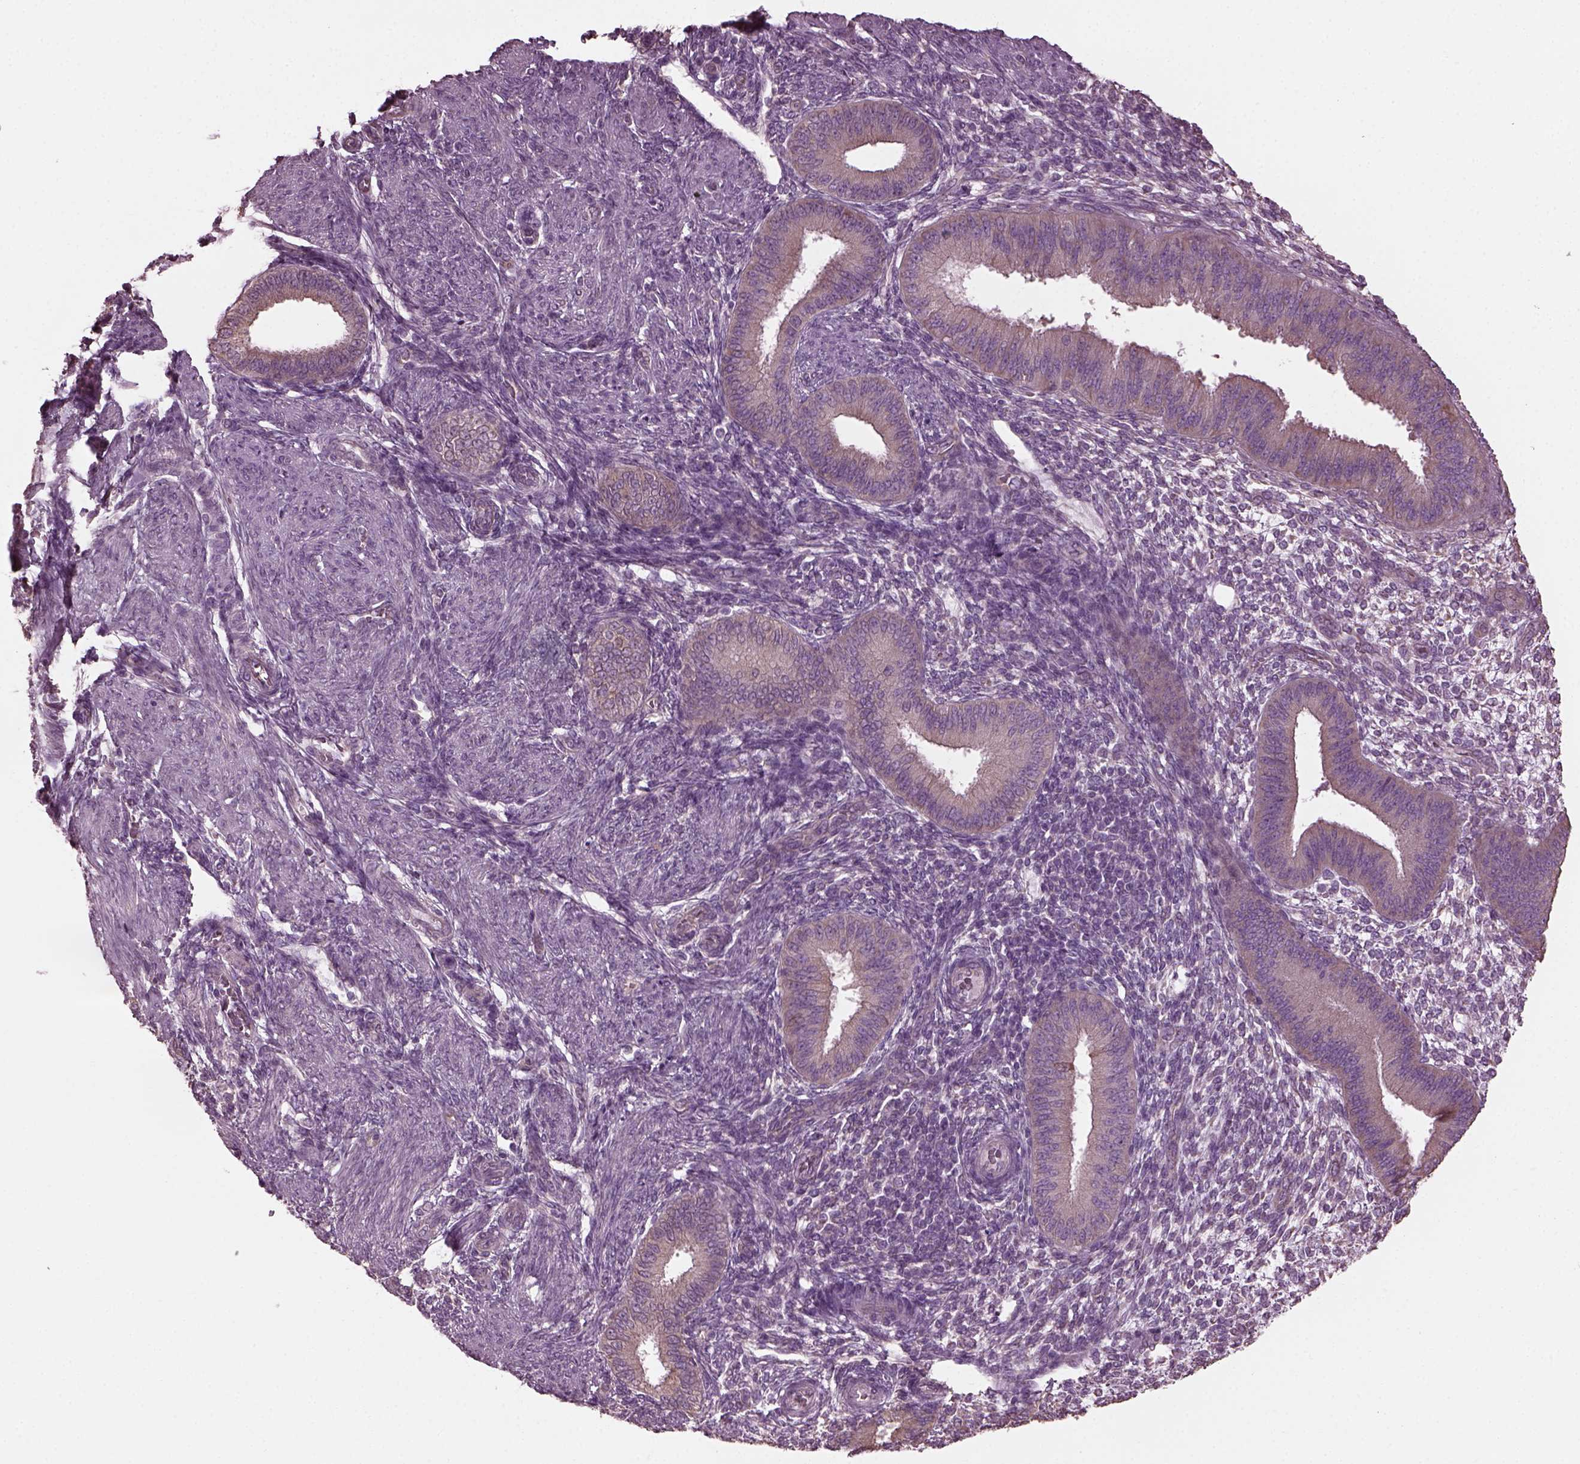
{"staining": {"intensity": "negative", "quantity": "none", "location": "none"}, "tissue": "endometrium", "cell_type": "Cells in endometrial stroma", "image_type": "normal", "snomed": [{"axis": "morphology", "description": "Normal tissue, NOS"}, {"axis": "topography", "description": "Endometrium"}], "caption": "High magnification brightfield microscopy of unremarkable endometrium stained with DAB (3,3'-diaminobenzidine) (brown) and counterstained with hematoxylin (blue): cells in endometrial stroma show no significant expression. (Immunohistochemistry (ihc), brightfield microscopy, high magnification).", "gene": "CABP5", "patient": {"sex": "female", "age": 39}}